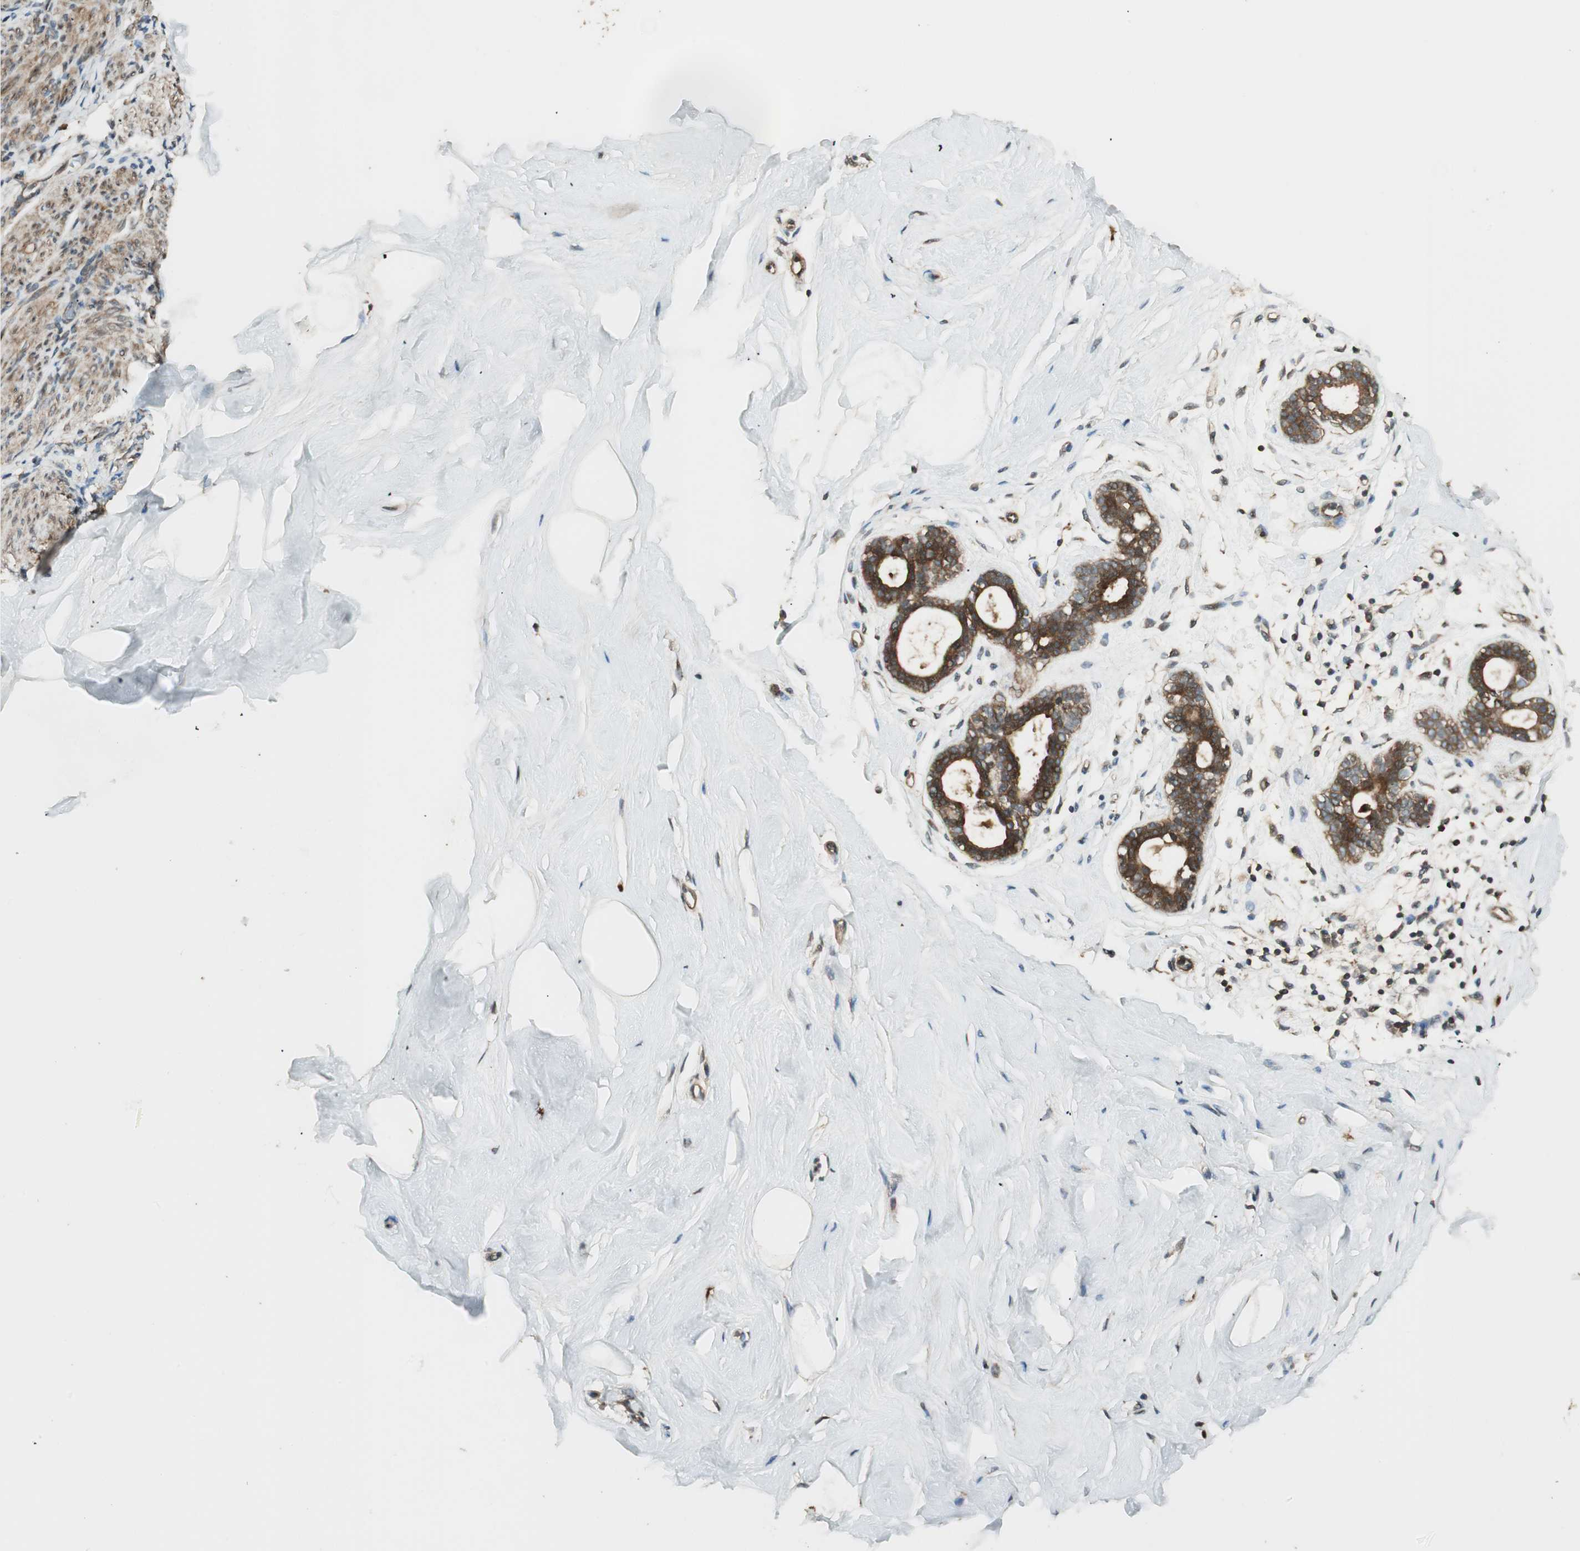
{"staining": {"intensity": "negative", "quantity": "none", "location": "none"}, "tissue": "breast", "cell_type": "Adipocytes", "image_type": "normal", "snomed": [{"axis": "morphology", "description": "Normal tissue, NOS"}, {"axis": "topography", "description": "Breast"}], "caption": "Immunohistochemistry (IHC) of normal human breast exhibits no staining in adipocytes.", "gene": "CNOT4", "patient": {"sex": "female", "age": 23}}